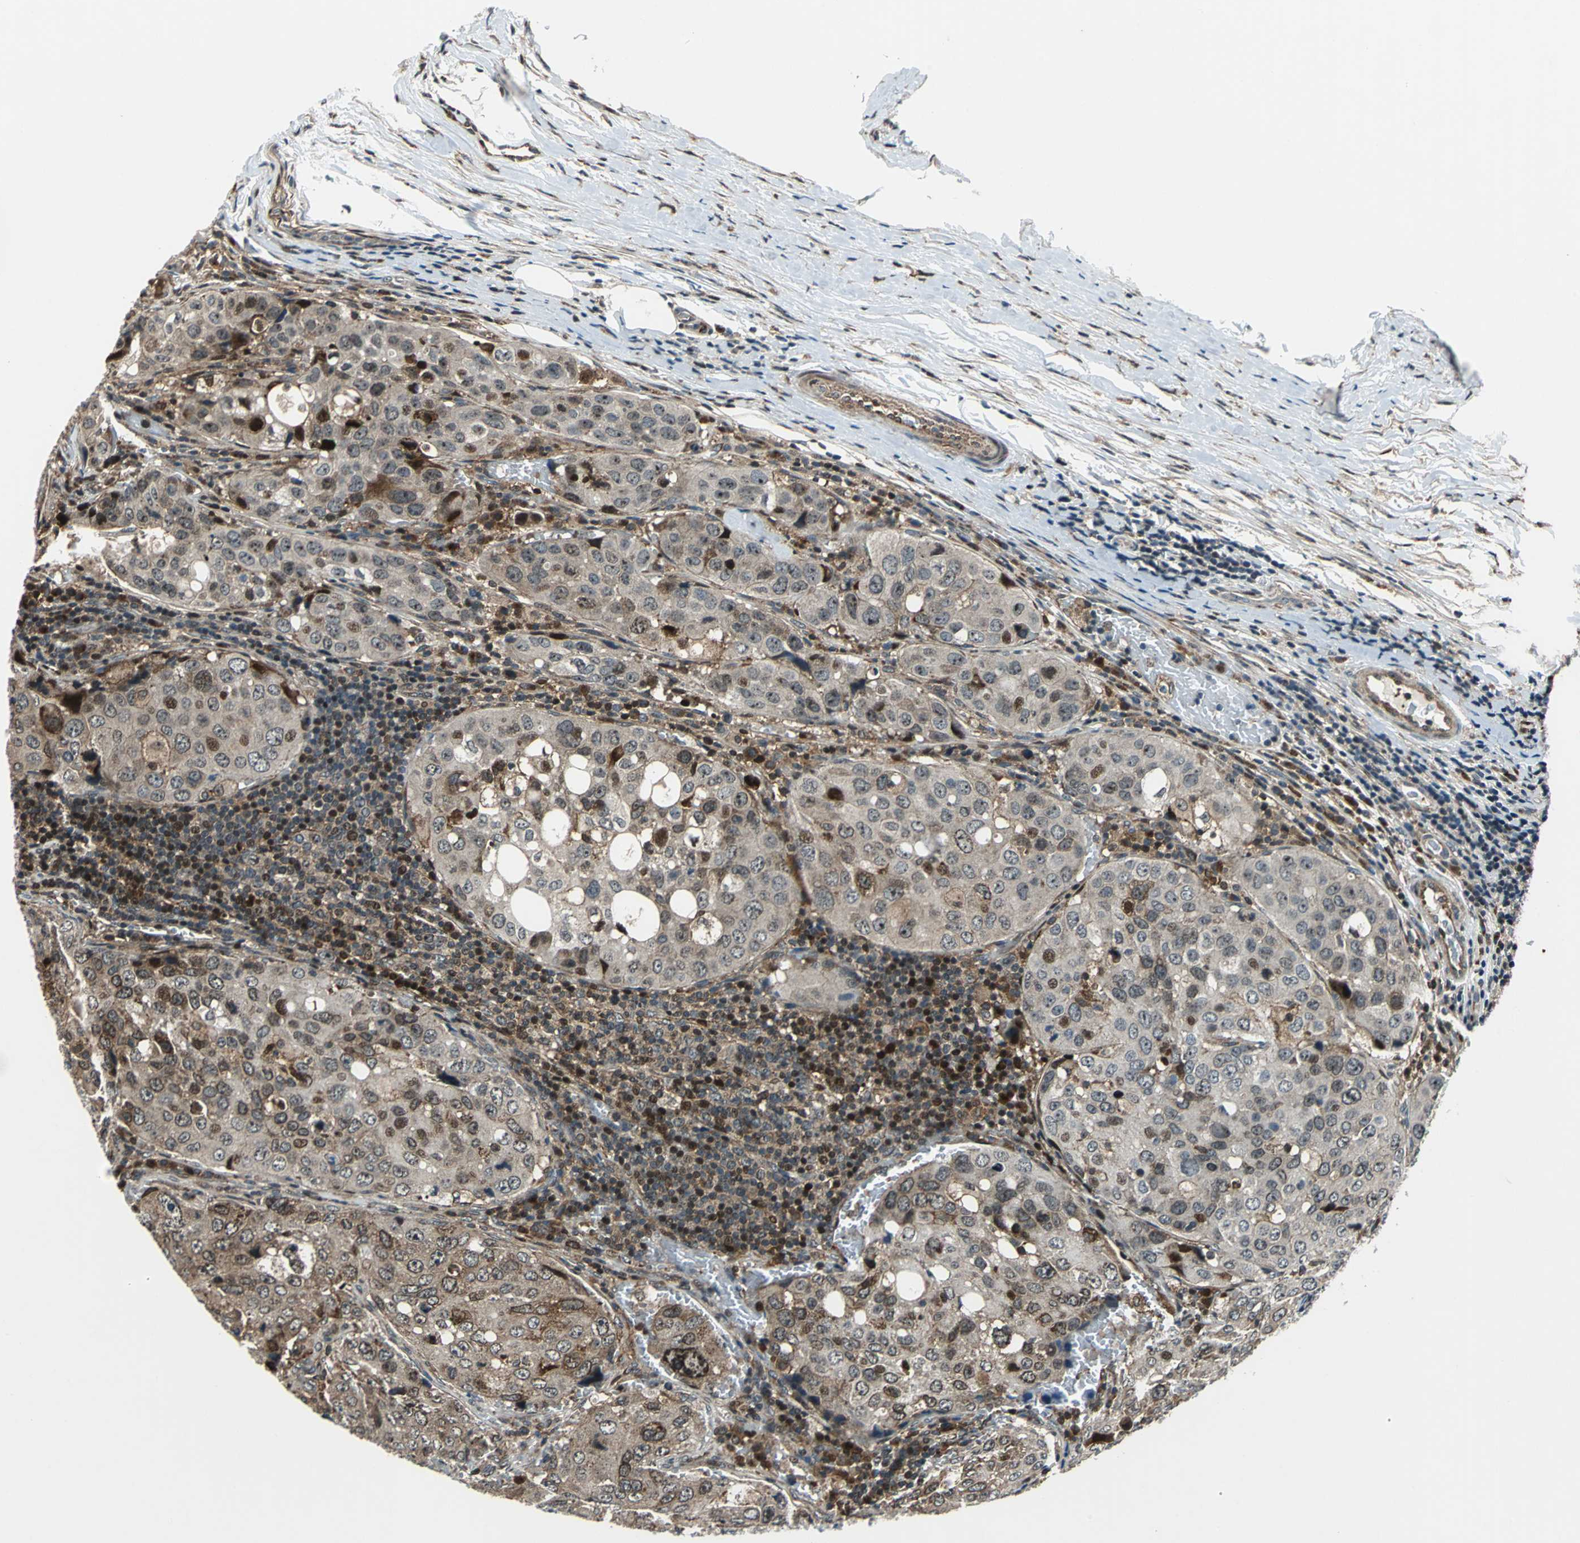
{"staining": {"intensity": "moderate", "quantity": "25%-75%", "location": "cytoplasmic/membranous,nuclear"}, "tissue": "urothelial cancer", "cell_type": "Tumor cells", "image_type": "cancer", "snomed": [{"axis": "morphology", "description": "Urothelial carcinoma, High grade"}, {"axis": "topography", "description": "Lymph node"}, {"axis": "topography", "description": "Urinary bladder"}], "caption": "Moderate cytoplasmic/membranous and nuclear expression for a protein is identified in about 25%-75% of tumor cells of urothelial cancer using immunohistochemistry.", "gene": "AATF", "patient": {"sex": "male", "age": 51}}